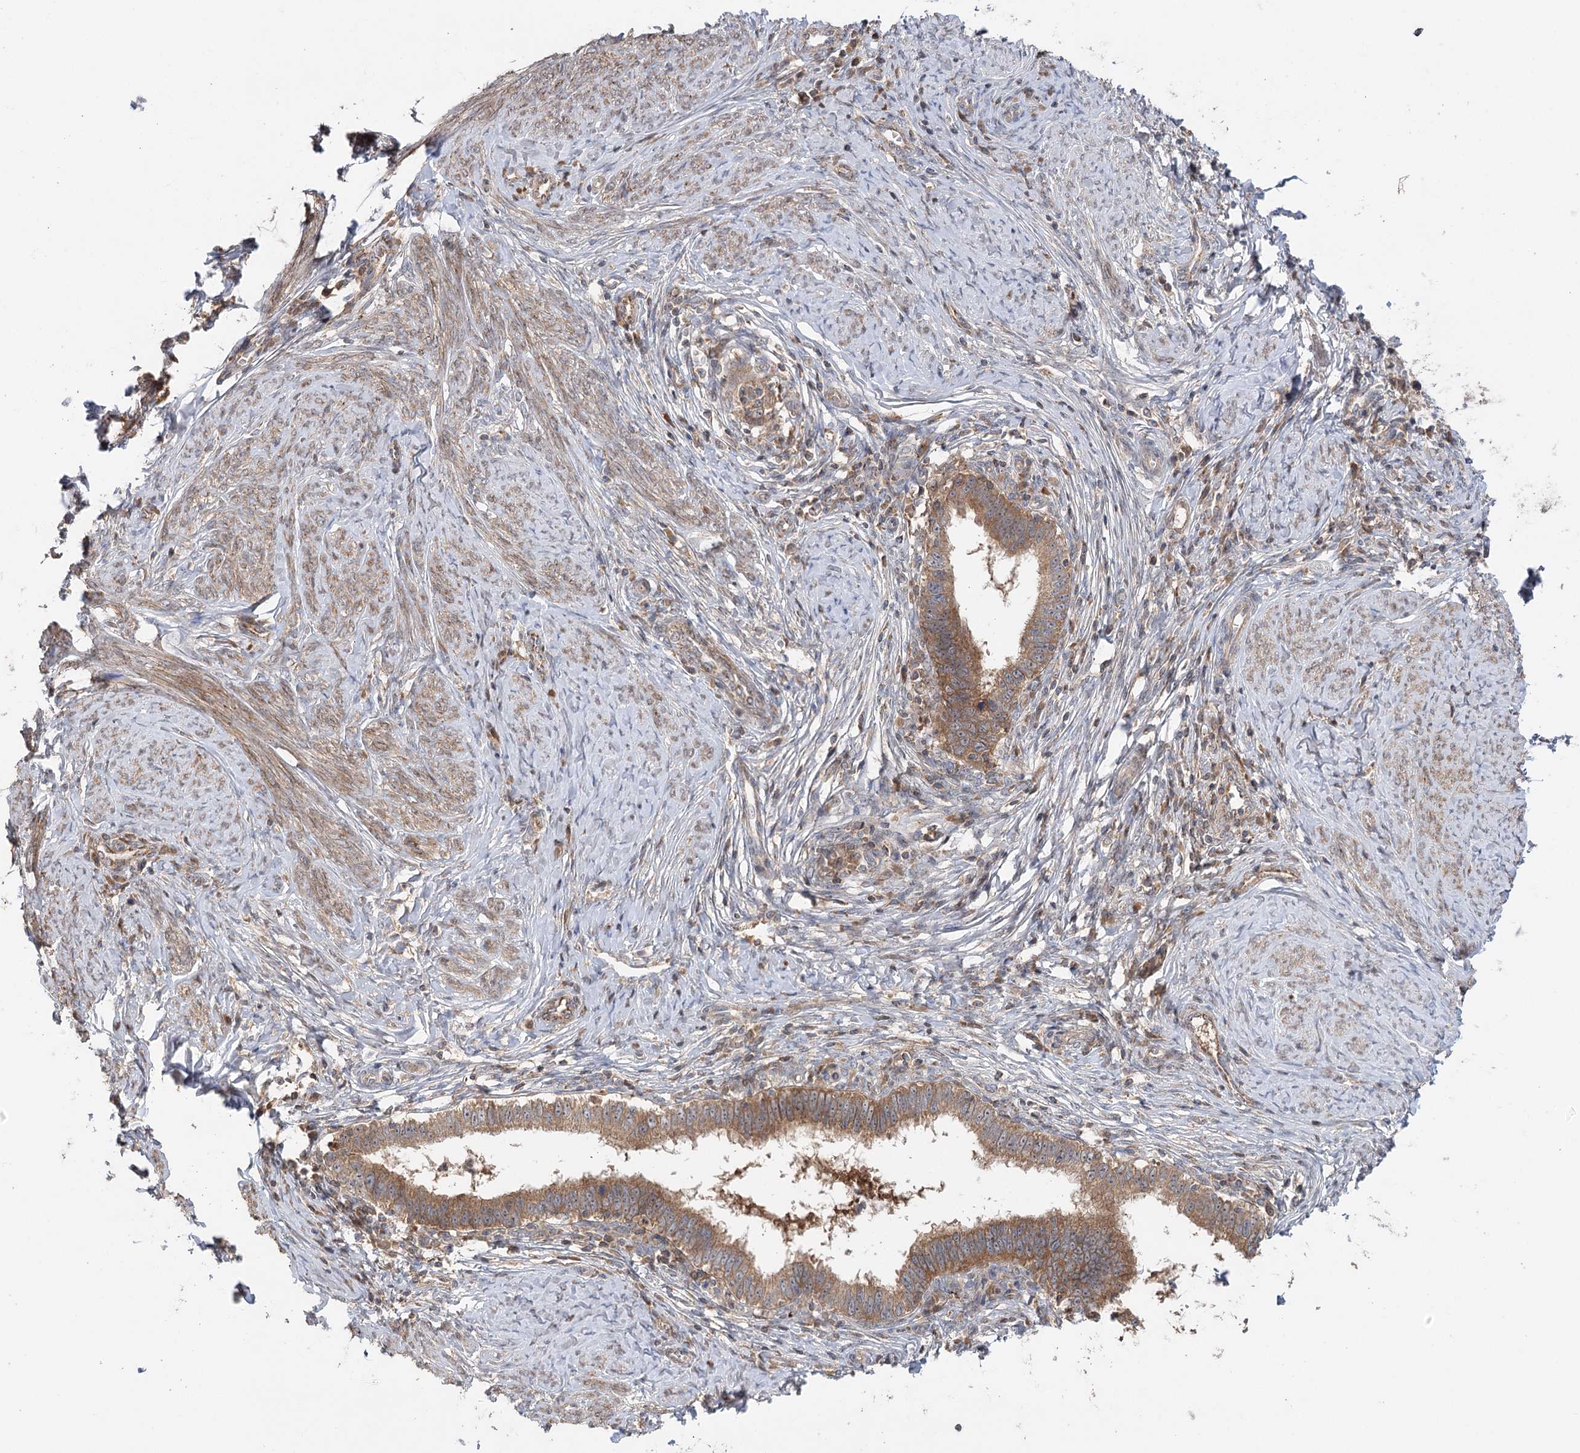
{"staining": {"intensity": "moderate", "quantity": ">75%", "location": "cytoplasmic/membranous"}, "tissue": "cervical cancer", "cell_type": "Tumor cells", "image_type": "cancer", "snomed": [{"axis": "morphology", "description": "Adenocarcinoma, NOS"}, {"axis": "topography", "description": "Cervix"}], "caption": "Human adenocarcinoma (cervical) stained with a brown dye demonstrates moderate cytoplasmic/membranous positive staining in approximately >75% of tumor cells.", "gene": "RAPGEF6", "patient": {"sex": "female", "age": 36}}